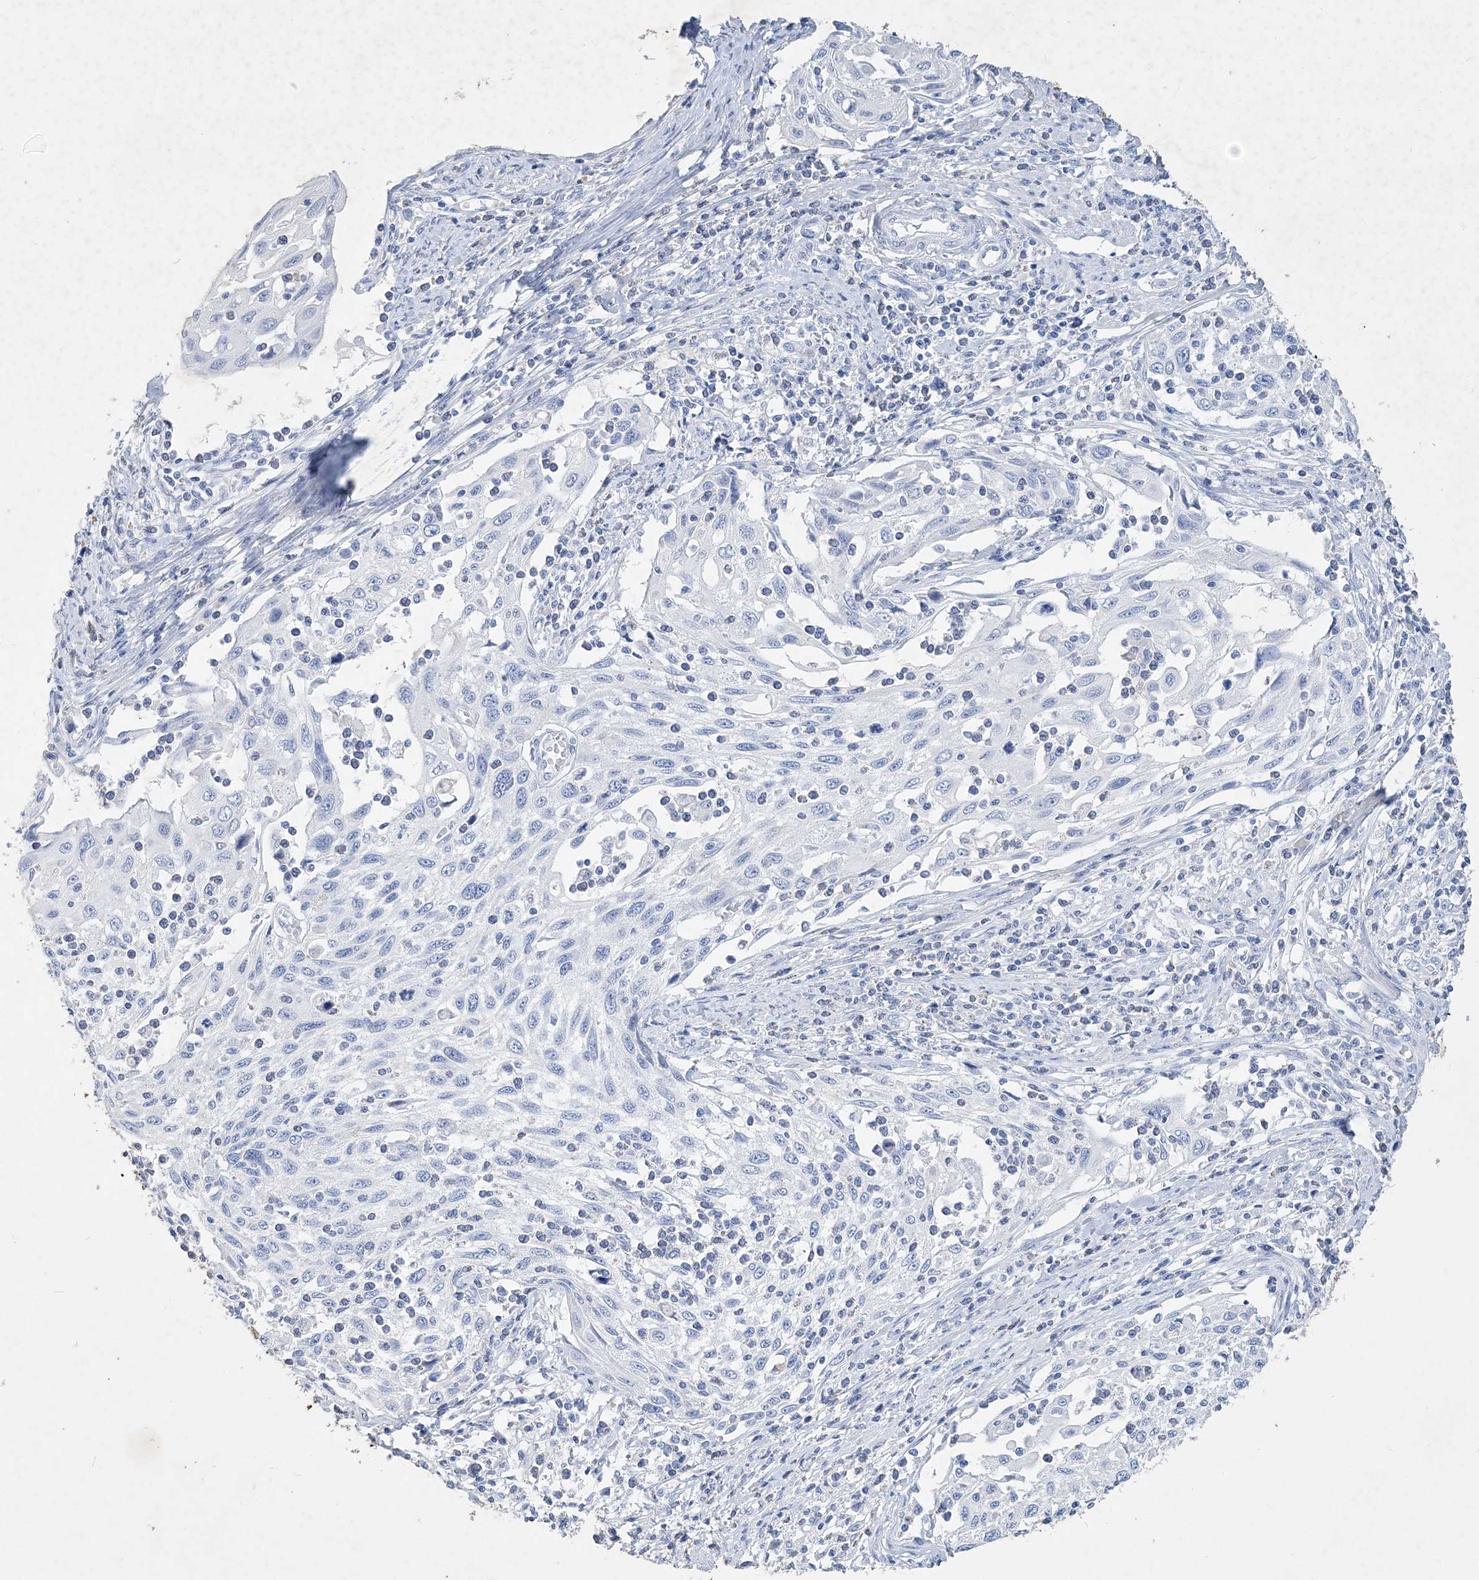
{"staining": {"intensity": "negative", "quantity": "none", "location": "none"}, "tissue": "cervical cancer", "cell_type": "Tumor cells", "image_type": "cancer", "snomed": [{"axis": "morphology", "description": "Squamous cell carcinoma, NOS"}, {"axis": "topography", "description": "Cervix"}], "caption": "Immunohistochemistry (IHC) image of neoplastic tissue: human cervical squamous cell carcinoma stained with DAB displays no significant protein positivity in tumor cells. (DAB (3,3'-diaminobenzidine) IHC with hematoxylin counter stain).", "gene": "COPS8", "patient": {"sex": "female", "age": 70}}